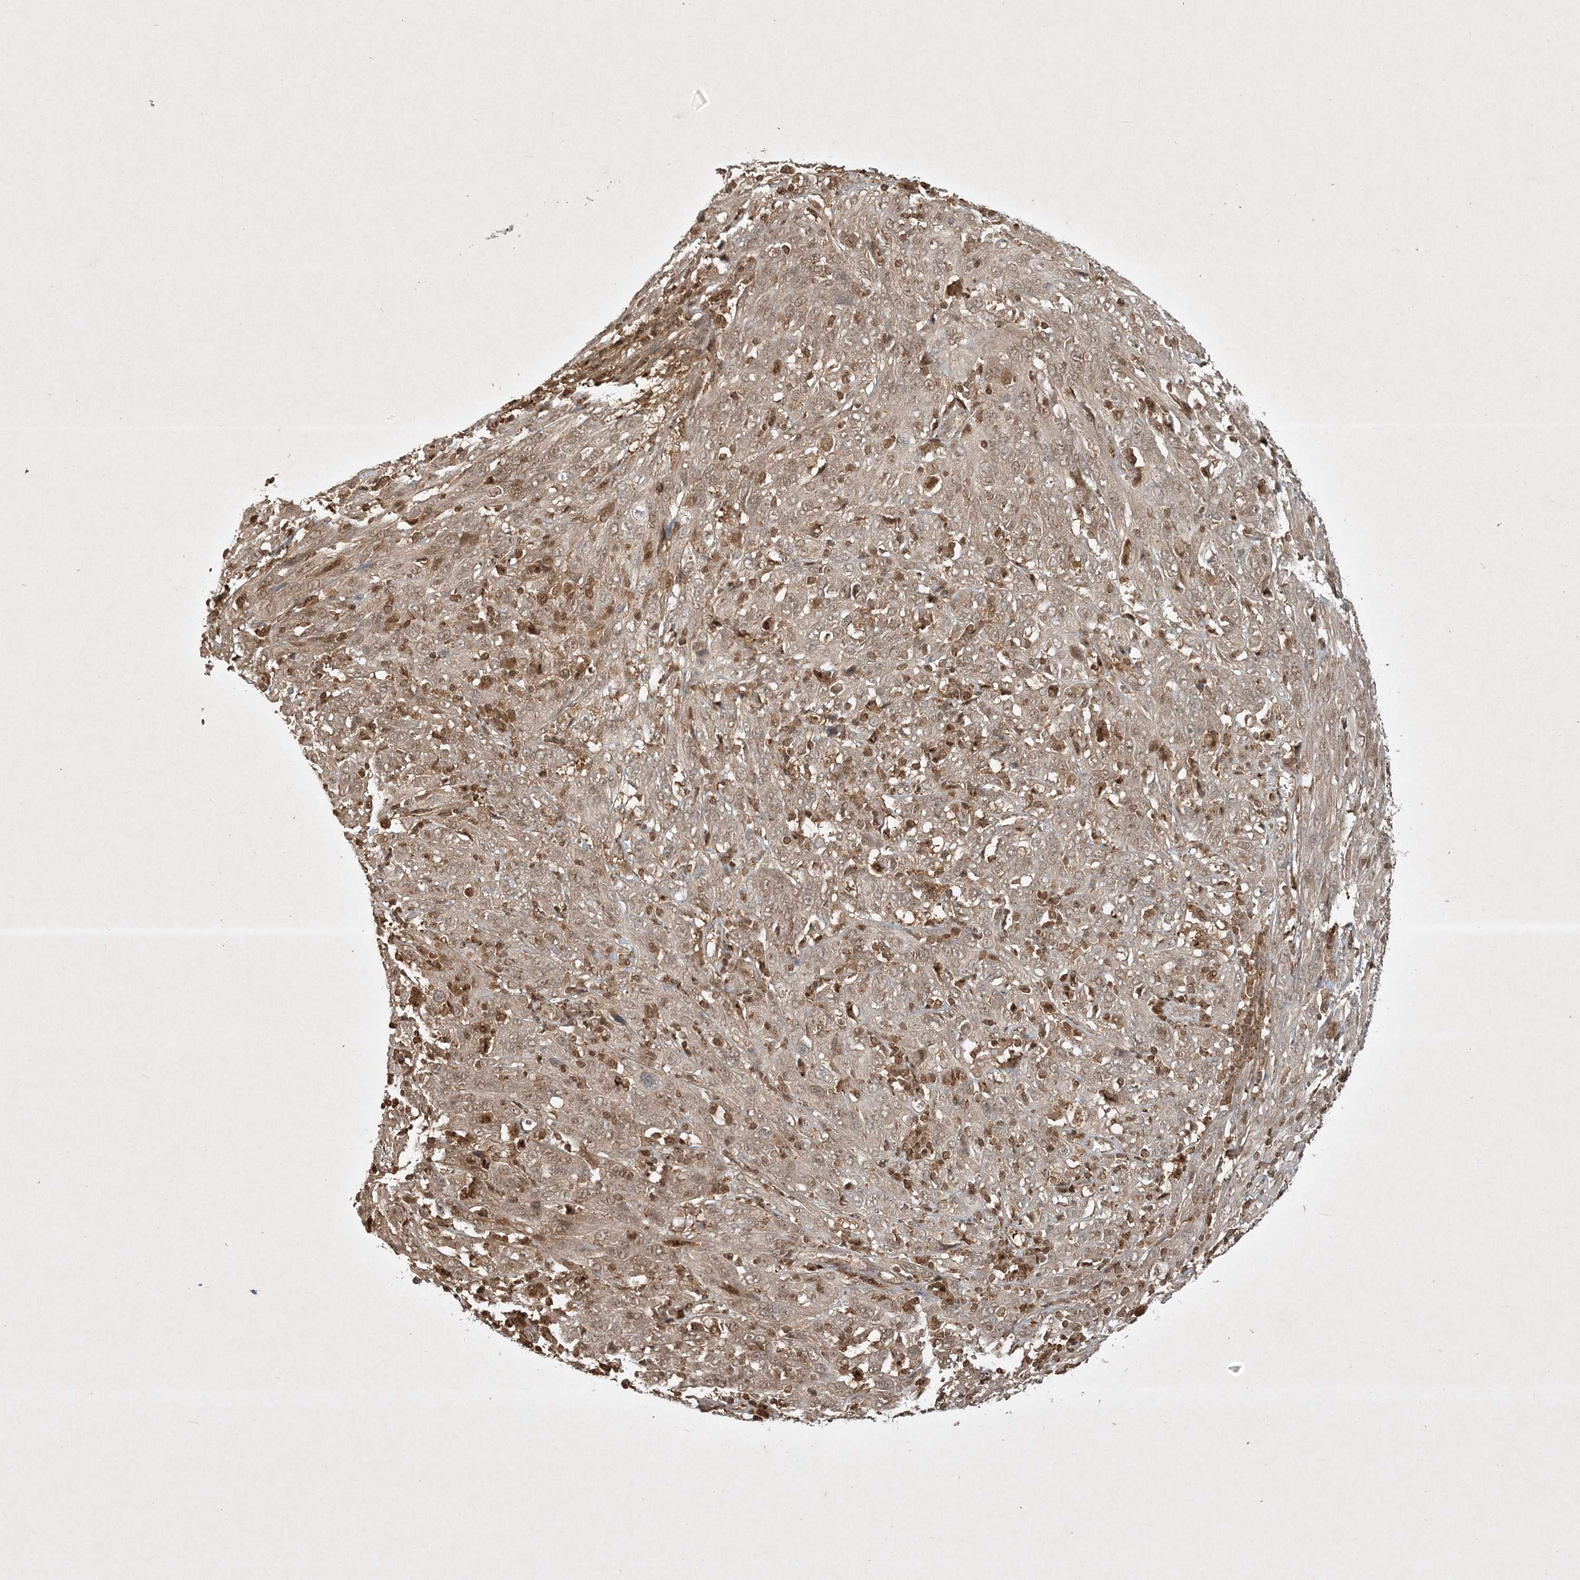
{"staining": {"intensity": "weak", "quantity": ">75%", "location": "cytoplasmic/membranous"}, "tissue": "cervical cancer", "cell_type": "Tumor cells", "image_type": "cancer", "snomed": [{"axis": "morphology", "description": "Squamous cell carcinoma, NOS"}, {"axis": "topography", "description": "Cervix"}], "caption": "Approximately >75% of tumor cells in human cervical cancer demonstrate weak cytoplasmic/membranous protein positivity as visualized by brown immunohistochemical staining.", "gene": "PLTP", "patient": {"sex": "female", "age": 46}}